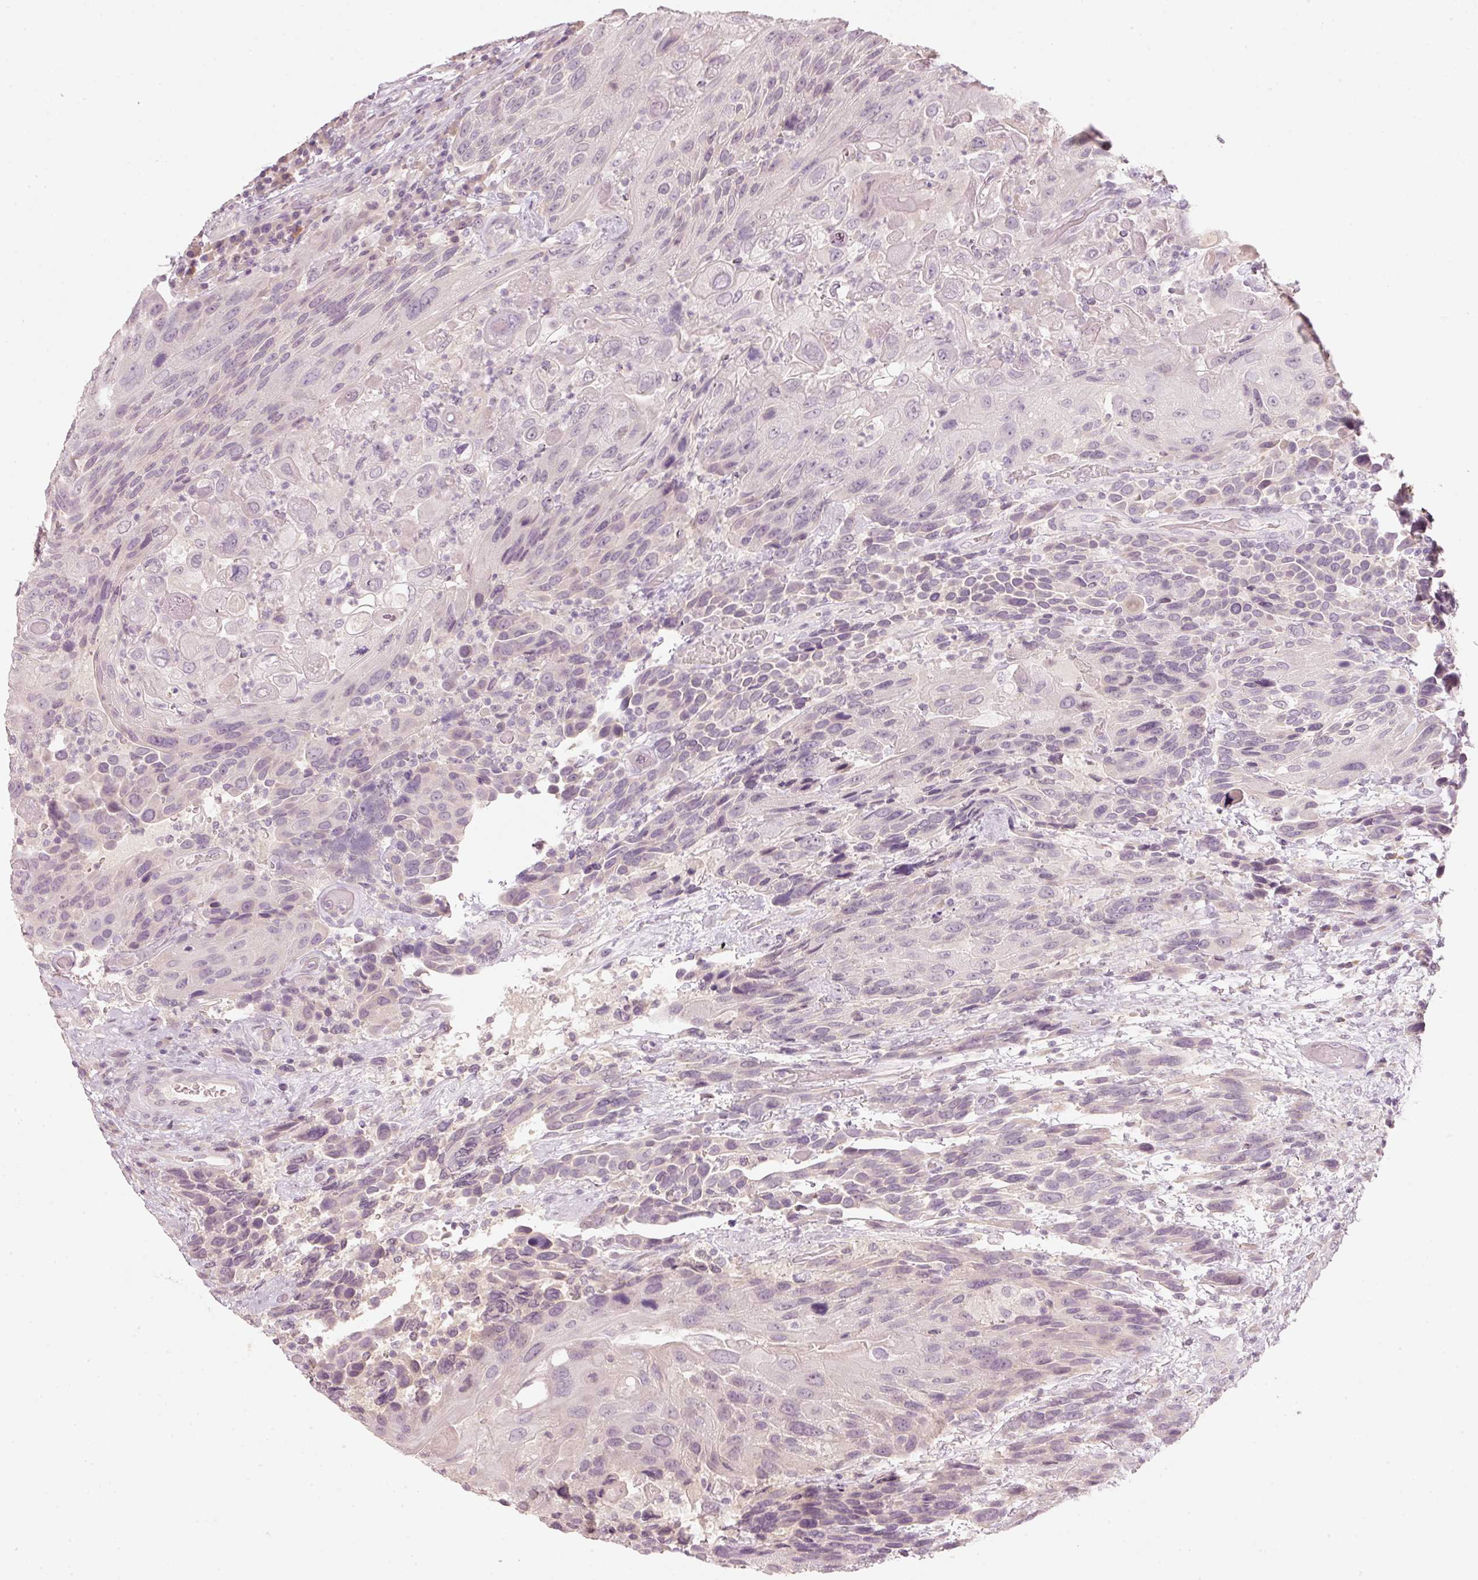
{"staining": {"intensity": "negative", "quantity": "none", "location": "none"}, "tissue": "urothelial cancer", "cell_type": "Tumor cells", "image_type": "cancer", "snomed": [{"axis": "morphology", "description": "Urothelial carcinoma, High grade"}, {"axis": "topography", "description": "Urinary bladder"}], "caption": "Photomicrograph shows no significant protein expression in tumor cells of high-grade urothelial carcinoma.", "gene": "STEAP1", "patient": {"sex": "female", "age": 70}}